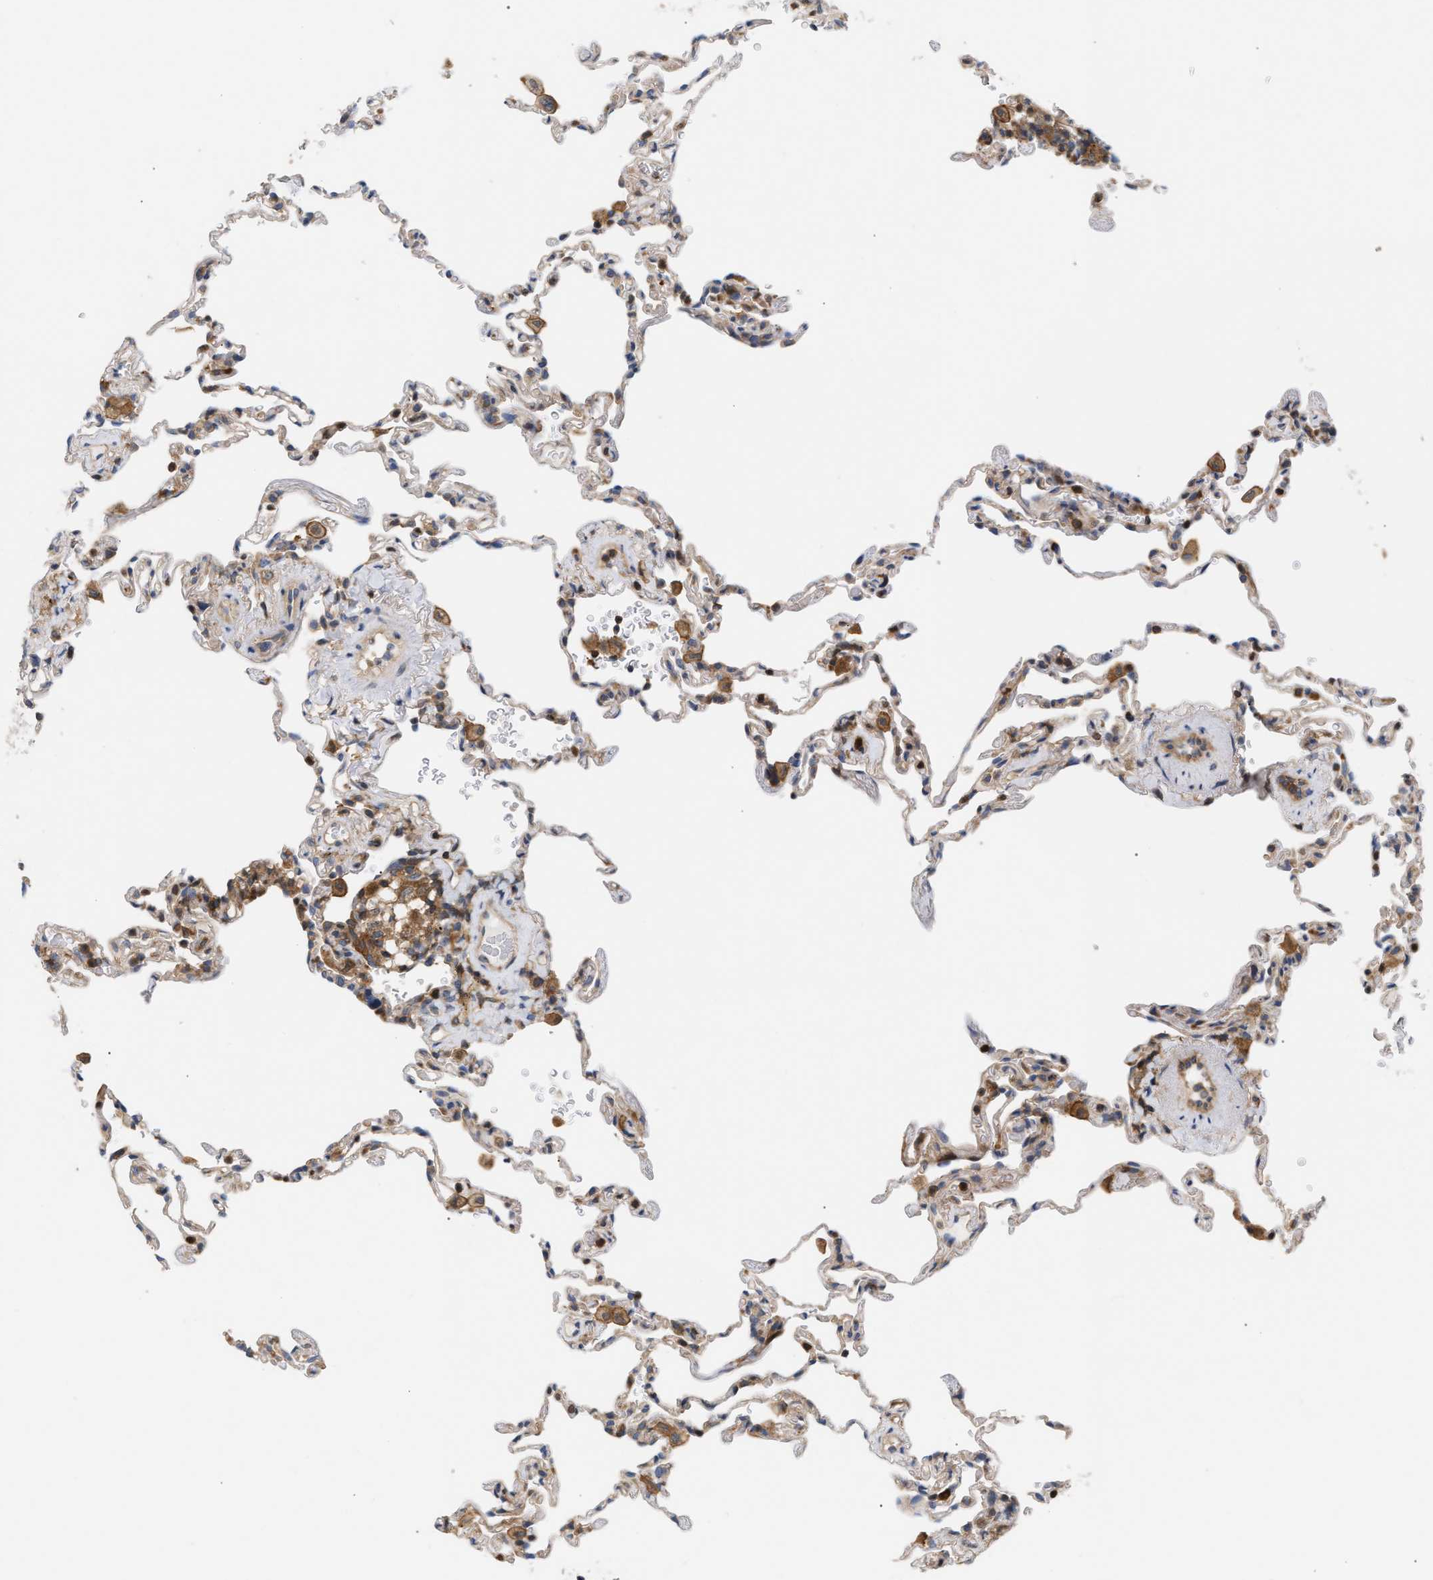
{"staining": {"intensity": "negative", "quantity": "none", "location": "none"}, "tissue": "lung", "cell_type": "Alveolar cells", "image_type": "normal", "snomed": [{"axis": "morphology", "description": "Normal tissue, NOS"}, {"axis": "topography", "description": "Lung"}], "caption": "The photomicrograph demonstrates no significant positivity in alveolar cells of lung.", "gene": "DBNL", "patient": {"sex": "male", "age": 59}}